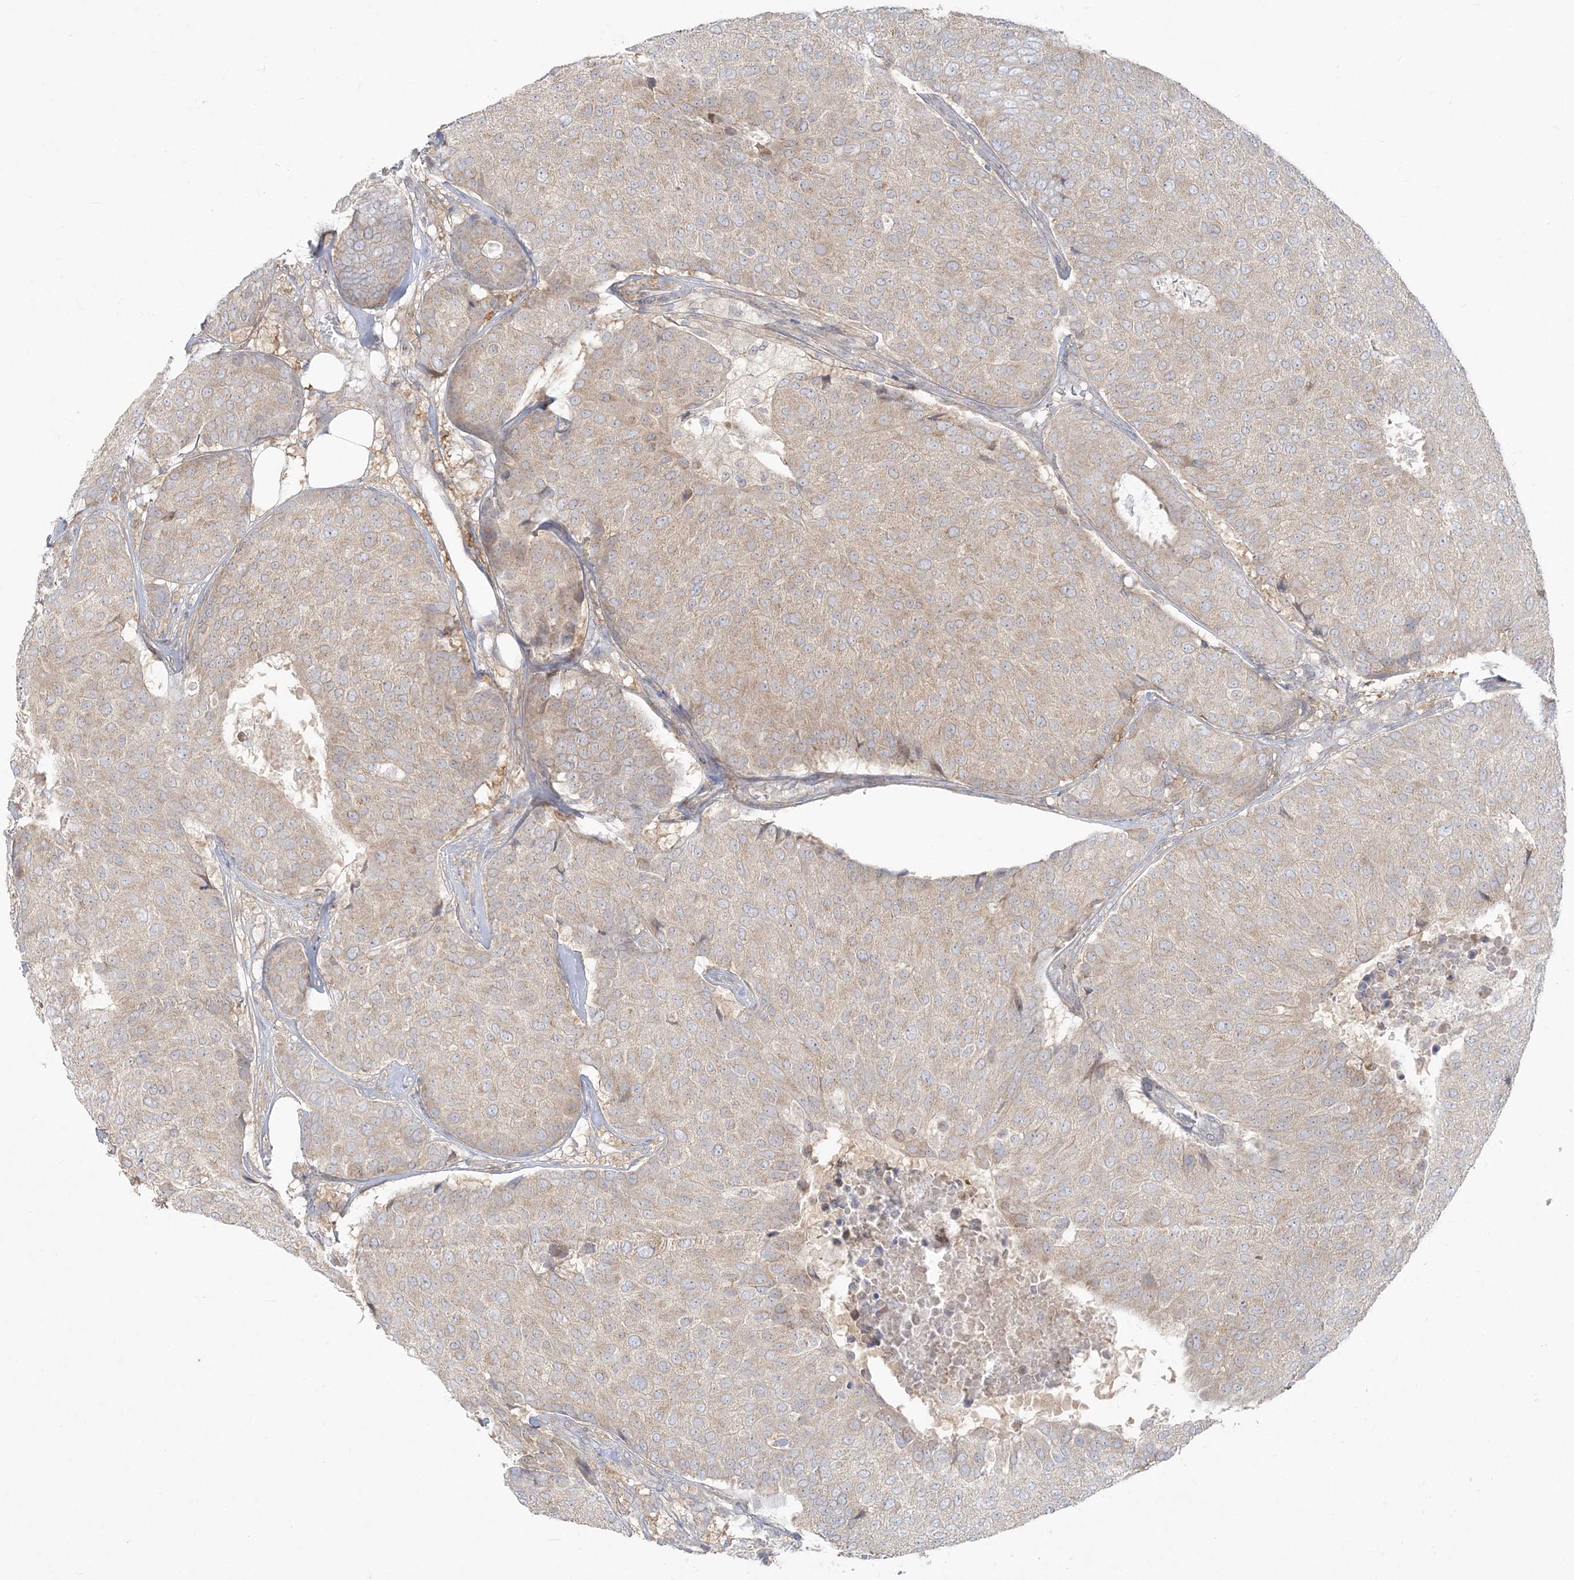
{"staining": {"intensity": "weak", "quantity": "25%-75%", "location": "cytoplasmic/membranous"}, "tissue": "breast cancer", "cell_type": "Tumor cells", "image_type": "cancer", "snomed": [{"axis": "morphology", "description": "Duct carcinoma"}, {"axis": "topography", "description": "Breast"}], "caption": "A high-resolution photomicrograph shows IHC staining of breast intraductal carcinoma, which exhibits weak cytoplasmic/membranous expression in approximately 25%-75% of tumor cells.", "gene": "ZC3H6", "patient": {"sex": "female", "age": 75}}